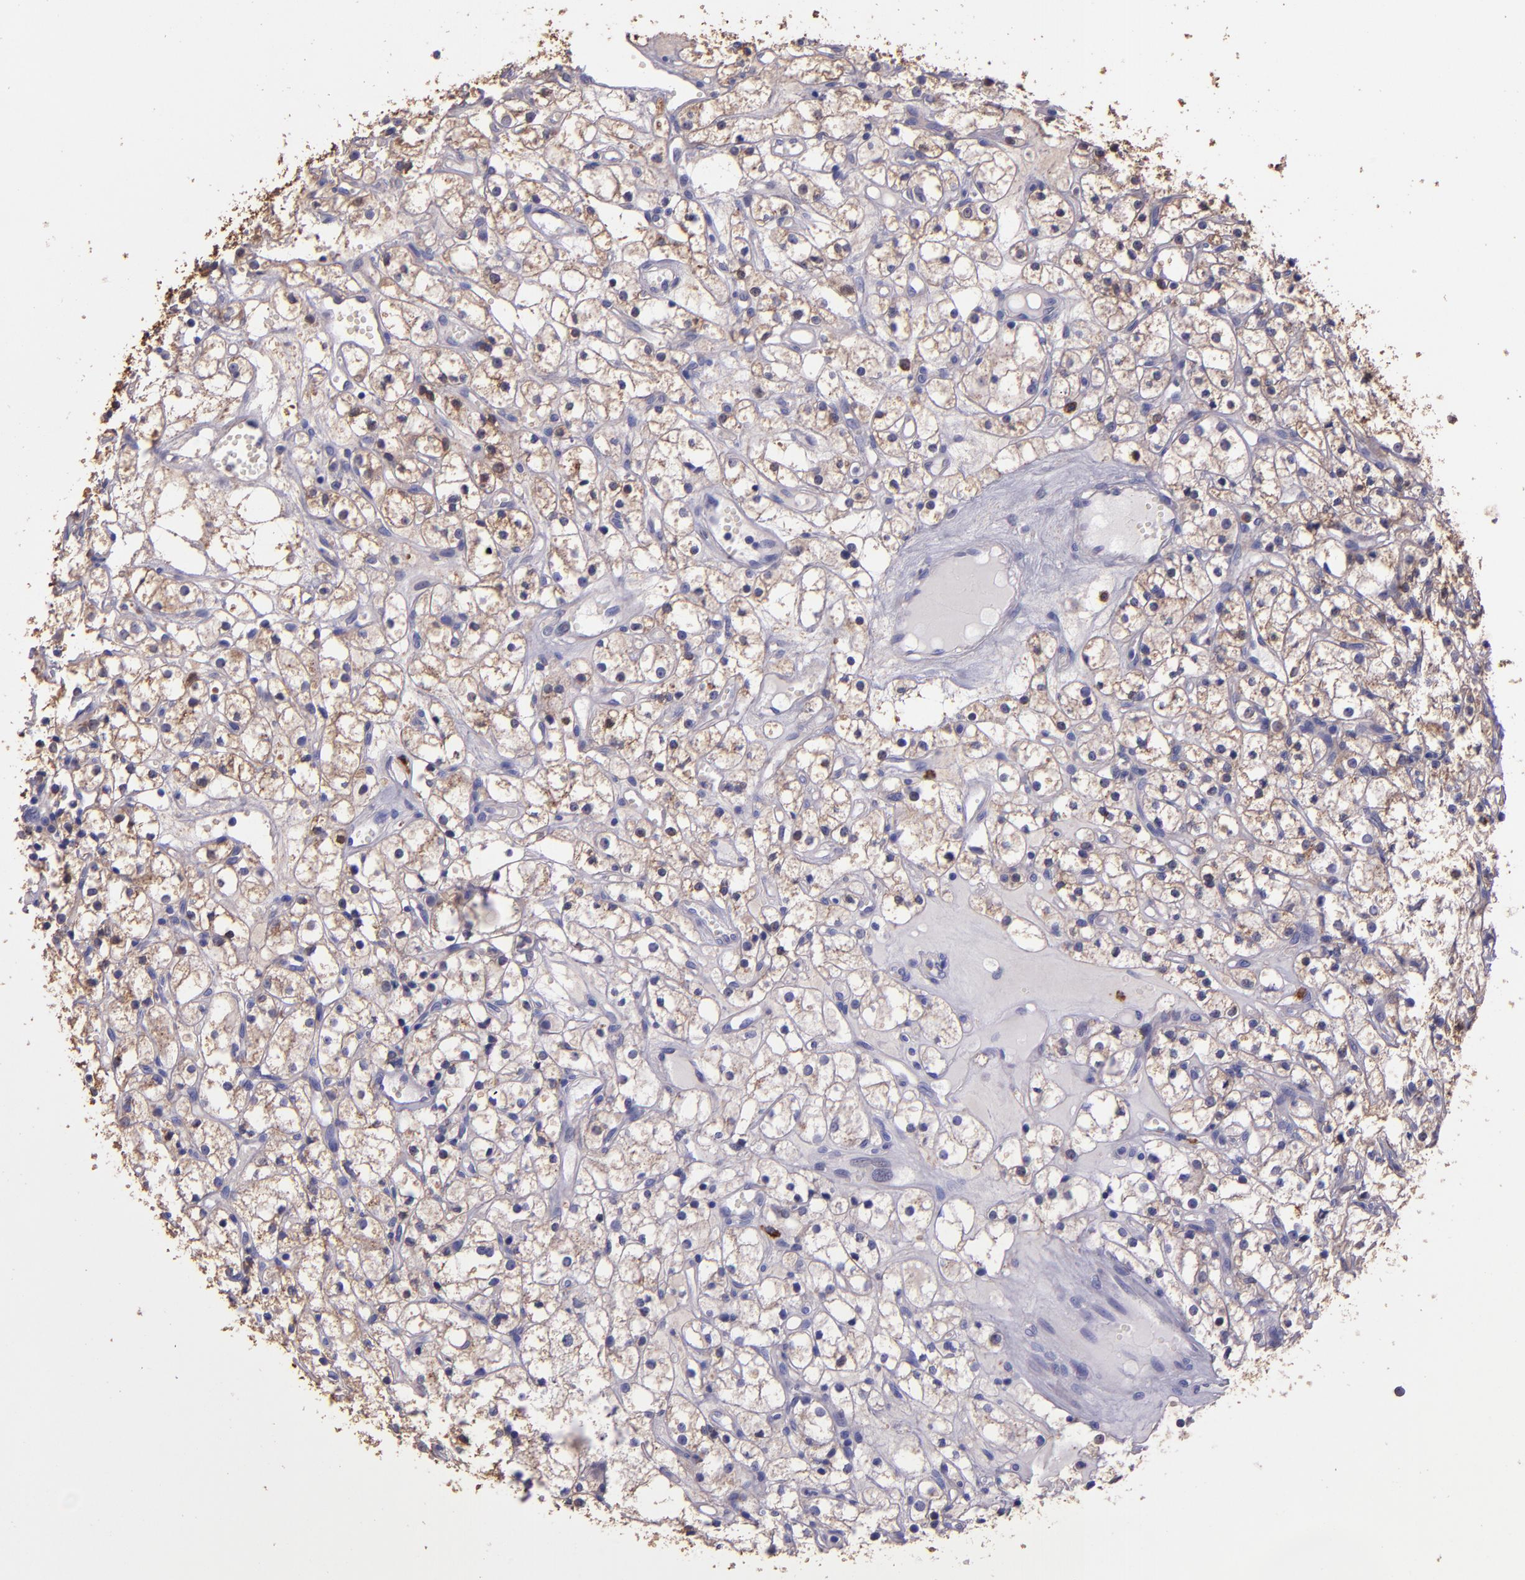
{"staining": {"intensity": "weak", "quantity": ">75%", "location": "cytoplasmic/membranous"}, "tissue": "renal cancer", "cell_type": "Tumor cells", "image_type": "cancer", "snomed": [{"axis": "morphology", "description": "Adenocarcinoma, NOS"}, {"axis": "topography", "description": "Kidney"}], "caption": "Weak cytoplasmic/membranous protein positivity is identified in approximately >75% of tumor cells in renal cancer (adenocarcinoma).", "gene": "WASHC1", "patient": {"sex": "male", "age": 61}}